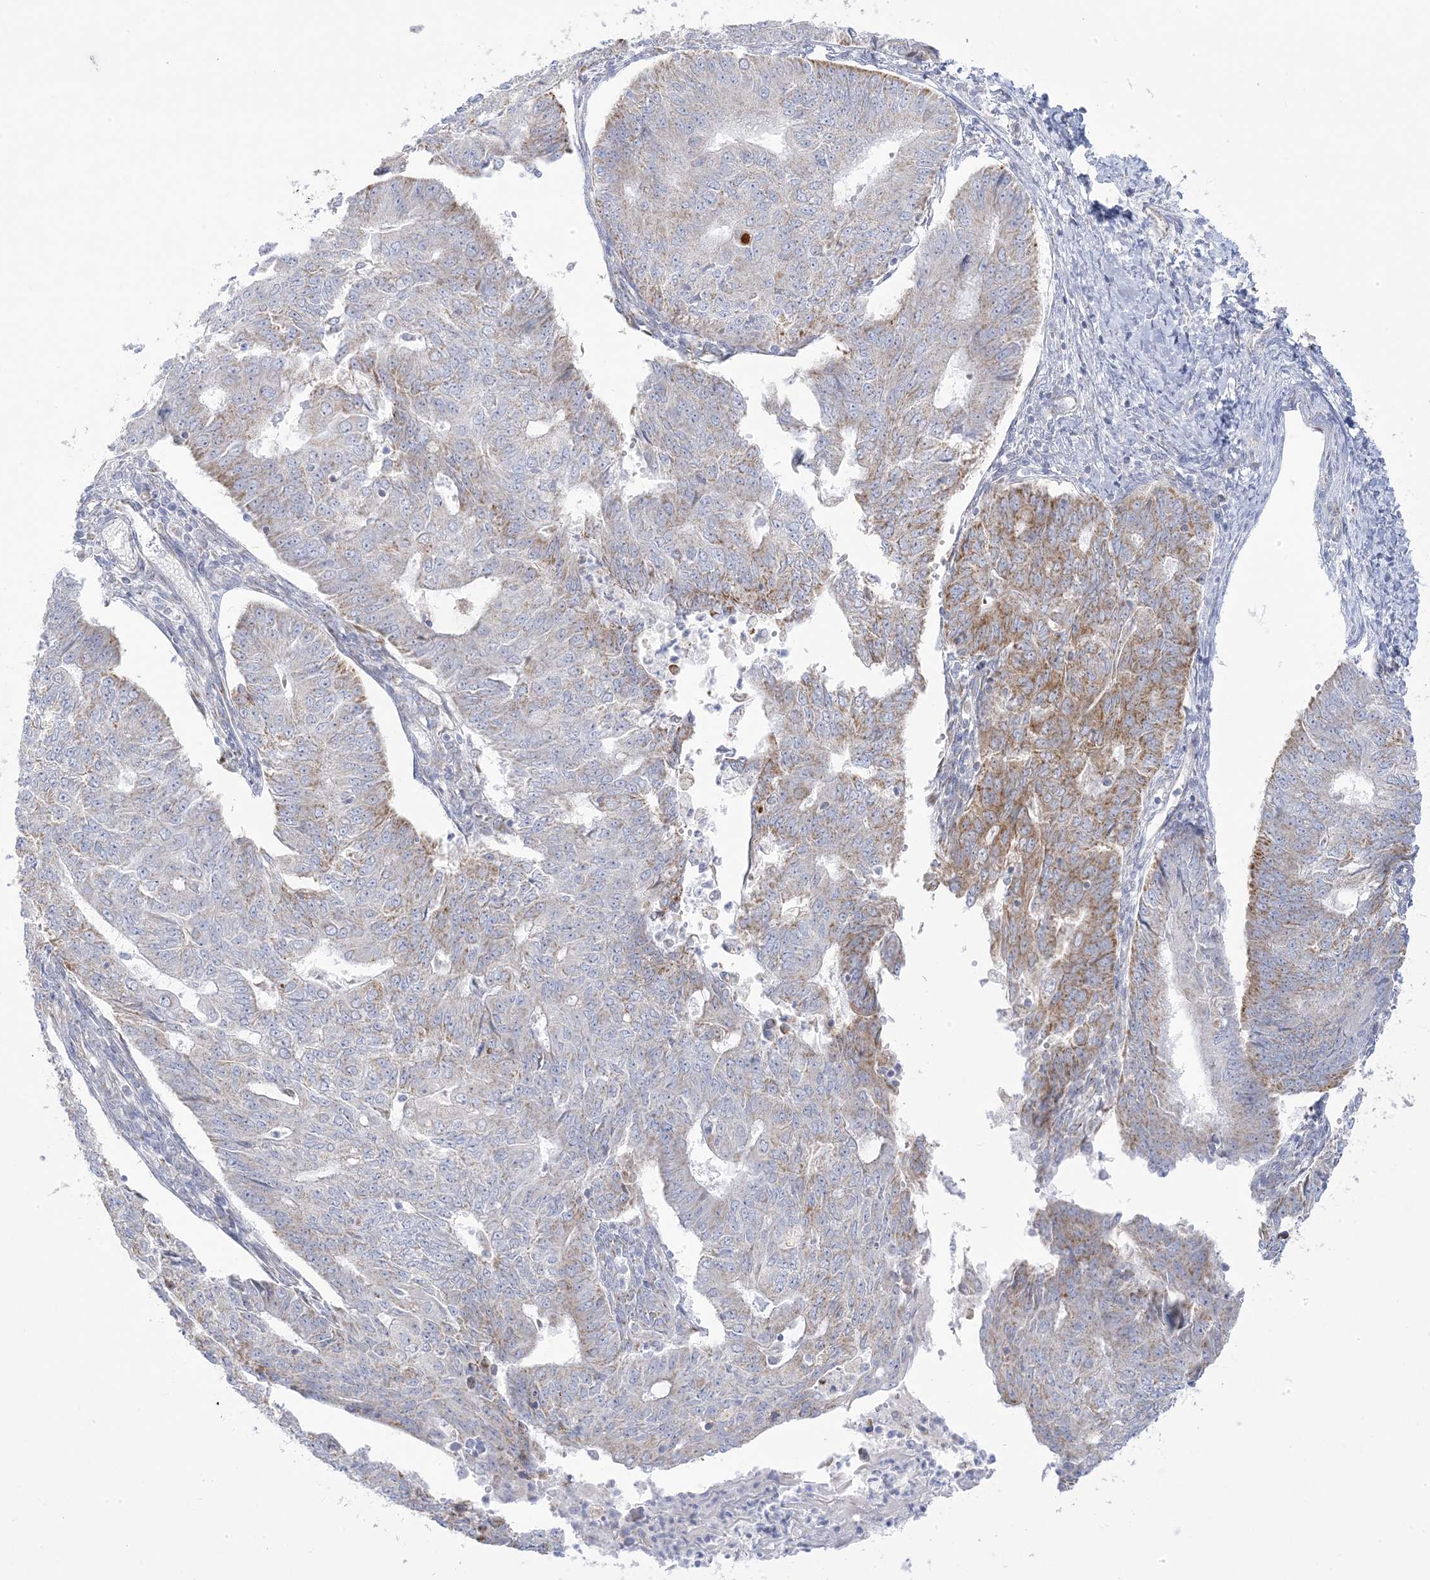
{"staining": {"intensity": "moderate", "quantity": "25%-75%", "location": "cytoplasmic/membranous"}, "tissue": "endometrial cancer", "cell_type": "Tumor cells", "image_type": "cancer", "snomed": [{"axis": "morphology", "description": "Adenocarcinoma, NOS"}, {"axis": "topography", "description": "Endometrium"}], "caption": "This is an image of immunohistochemistry staining of adenocarcinoma (endometrial), which shows moderate expression in the cytoplasmic/membranous of tumor cells.", "gene": "PCCB", "patient": {"sex": "female", "age": 32}}